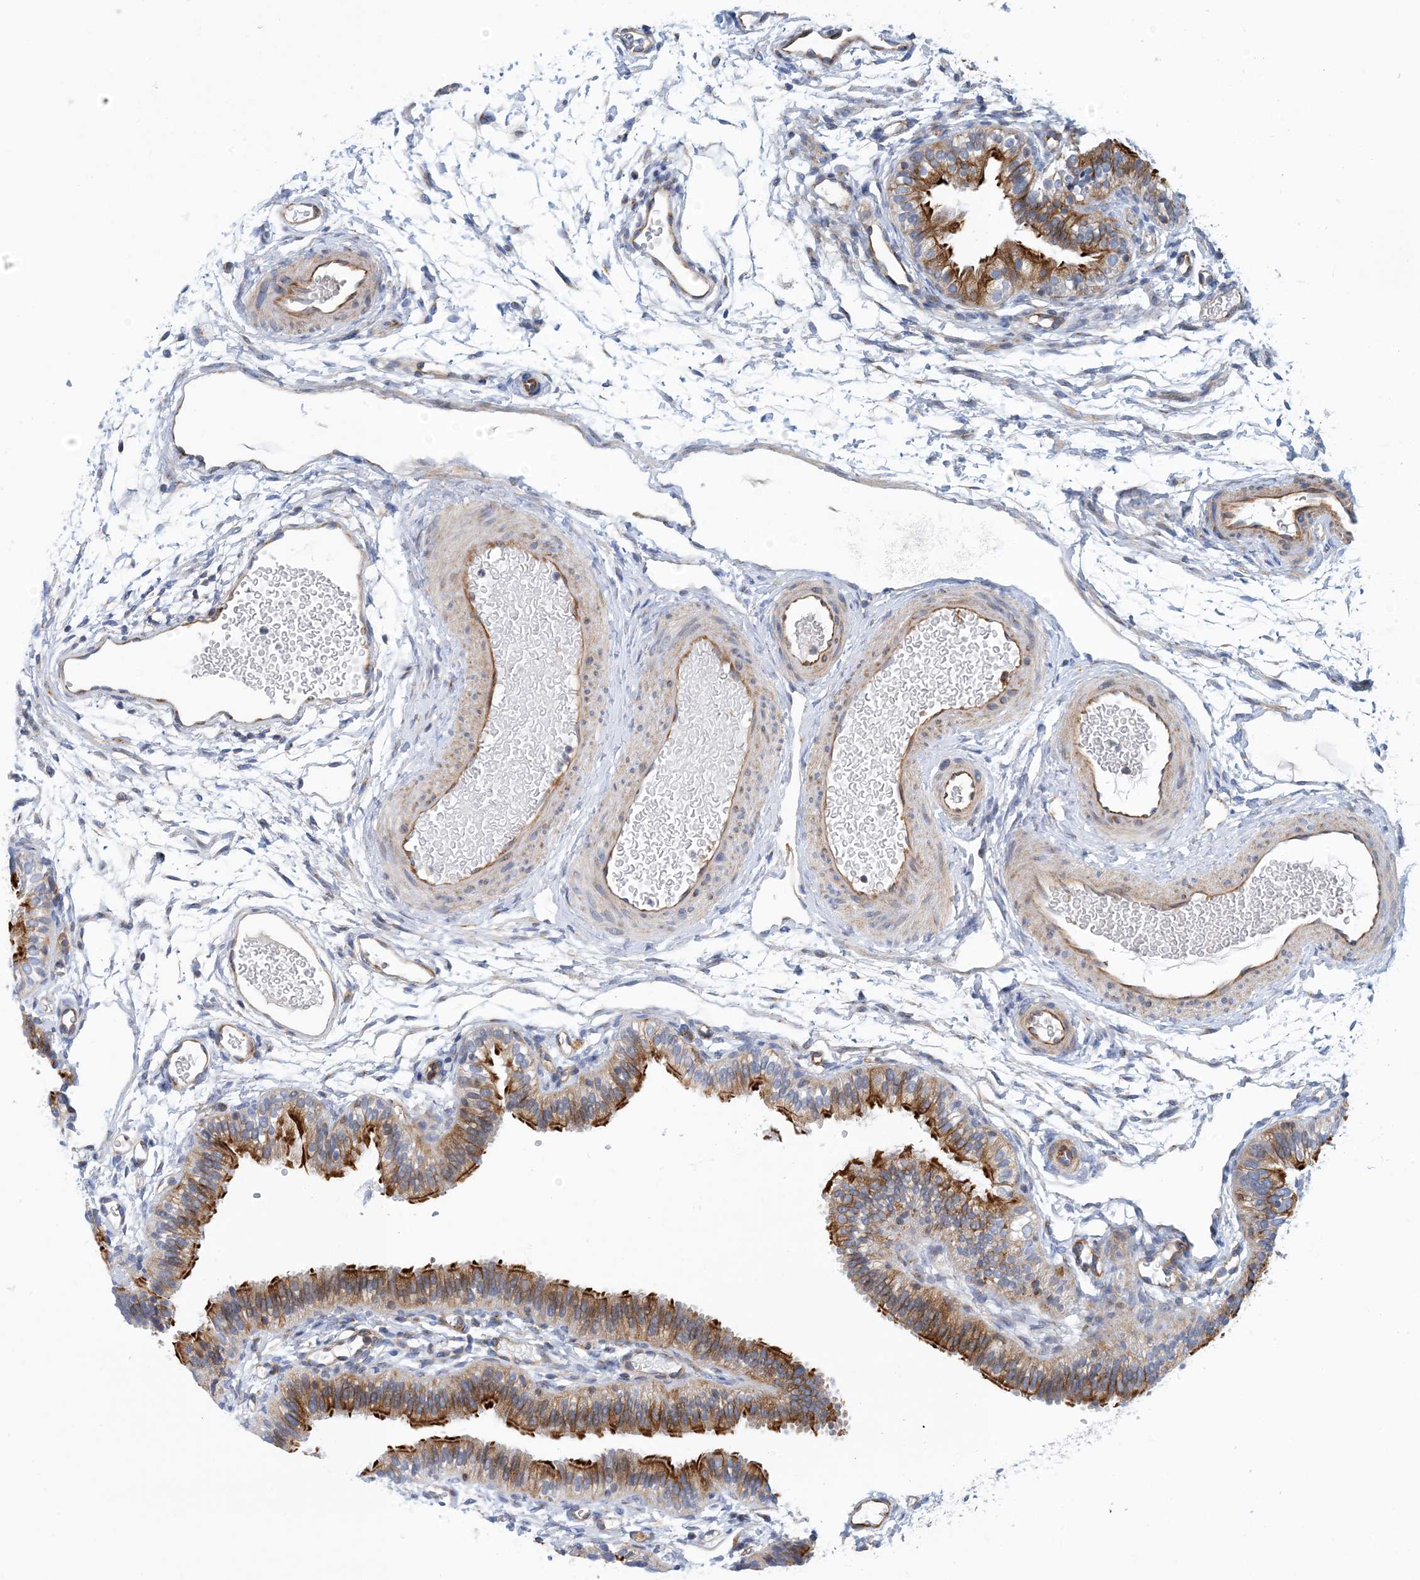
{"staining": {"intensity": "moderate", "quantity": "25%-75%", "location": "cytoplasmic/membranous"}, "tissue": "fallopian tube", "cell_type": "Glandular cells", "image_type": "normal", "snomed": [{"axis": "morphology", "description": "Normal tissue, NOS"}, {"axis": "topography", "description": "Fallopian tube"}], "caption": "Glandular cells demonstrate medium levels of moderate cytoplasmic/membranous expression in about 25%-75% of cells in normal fallopian tube. Immunohistochemistry stains the protein in brown and the nuclei are stained blue.", "gene": "PCDHA2", "patient": {"sex": "female", "age": 35}}